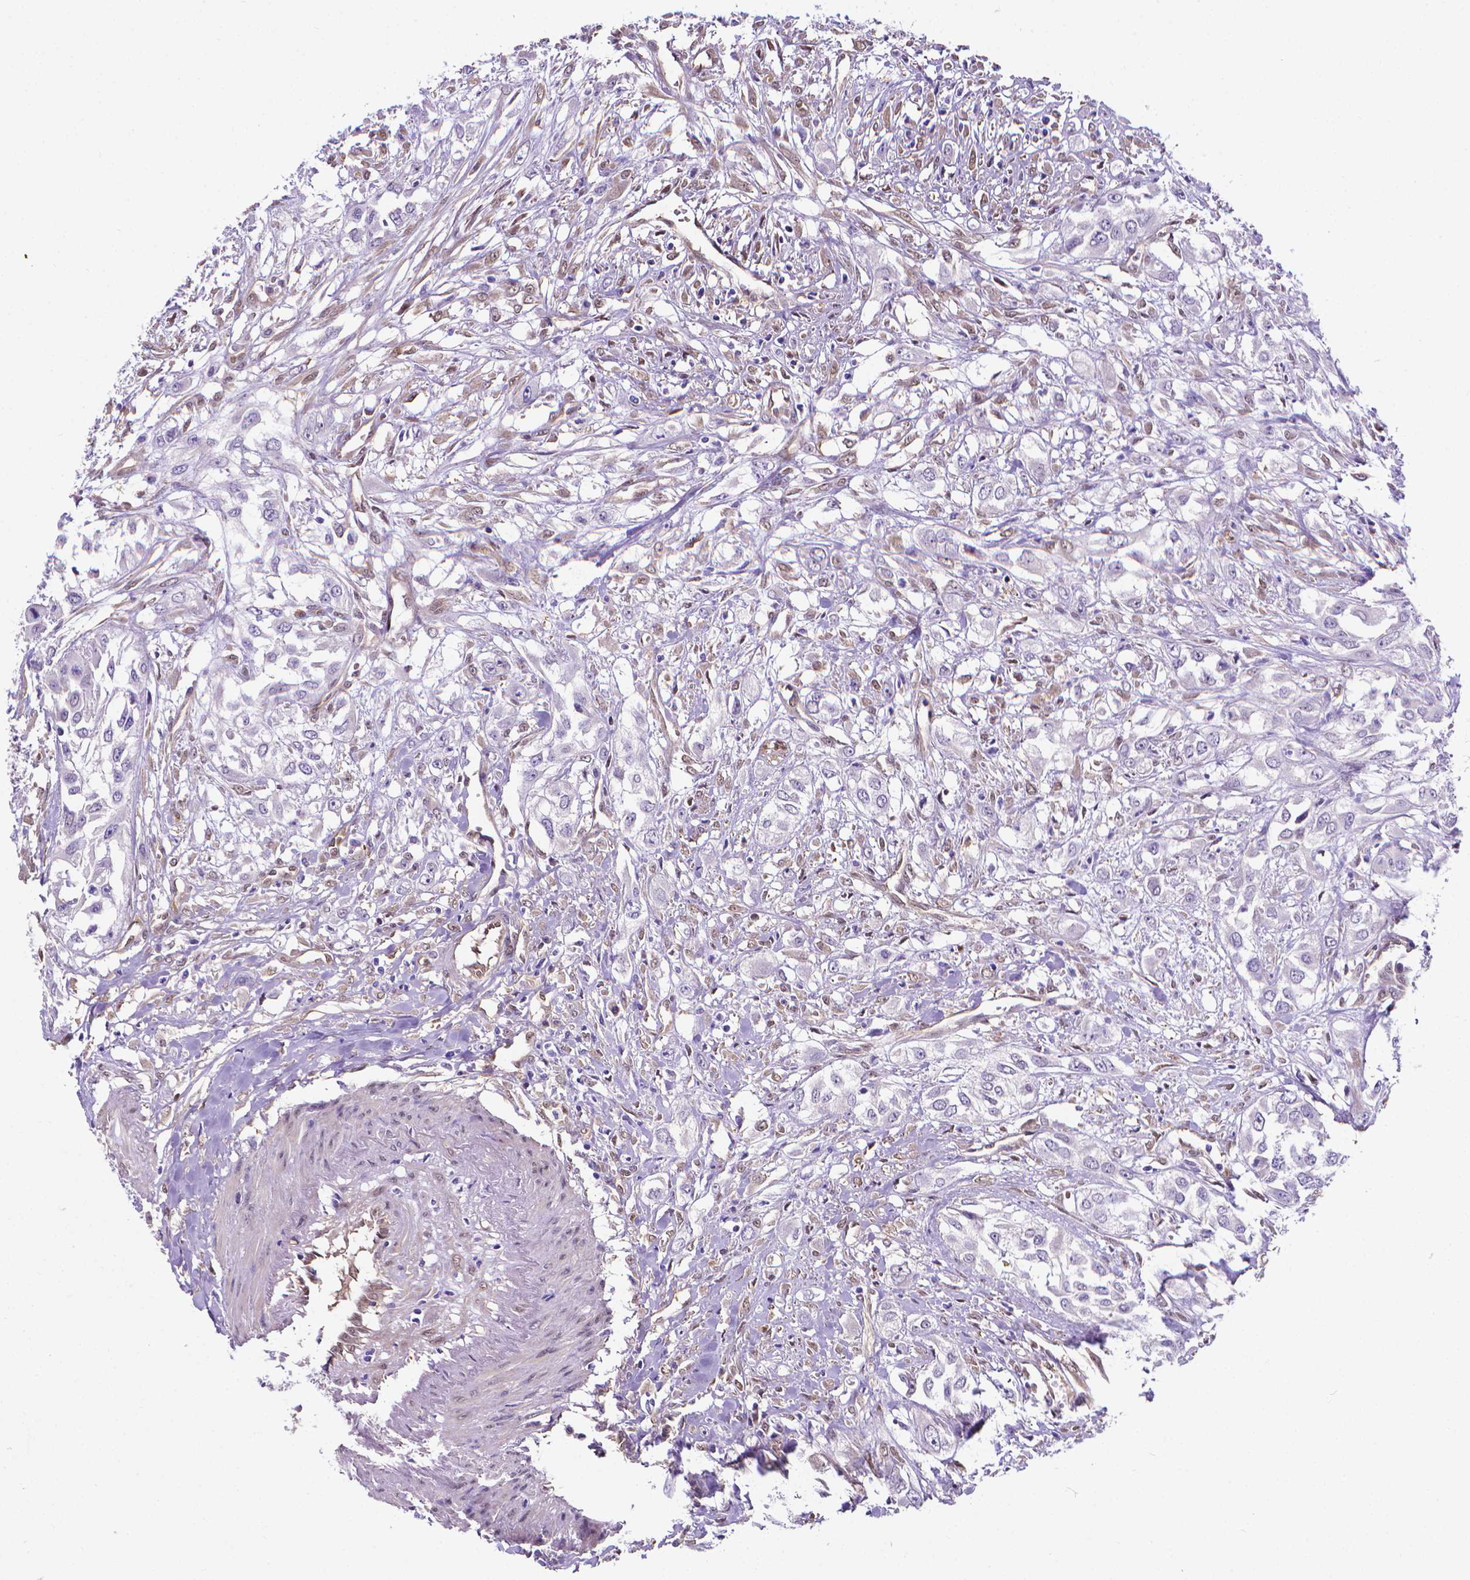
{"staining": {"intensity": "negative", "quantity": "none", "location": "none"}, "tissue": "urothelial cancer", "cell_type": "Tumor cells", "image_type": "cancer", "snomed": [{"axis": "morphology", "description": "Urothelial carcinoma, High grade"}, {"axis": "topography", "description": "Urinary bladder"}], "caption": "Tumor cells are negative for protein expression in human urothelial carcinoma (high-grade).", "gene": "CLIC4", "patient": {"sex": "male", "age": 67}}